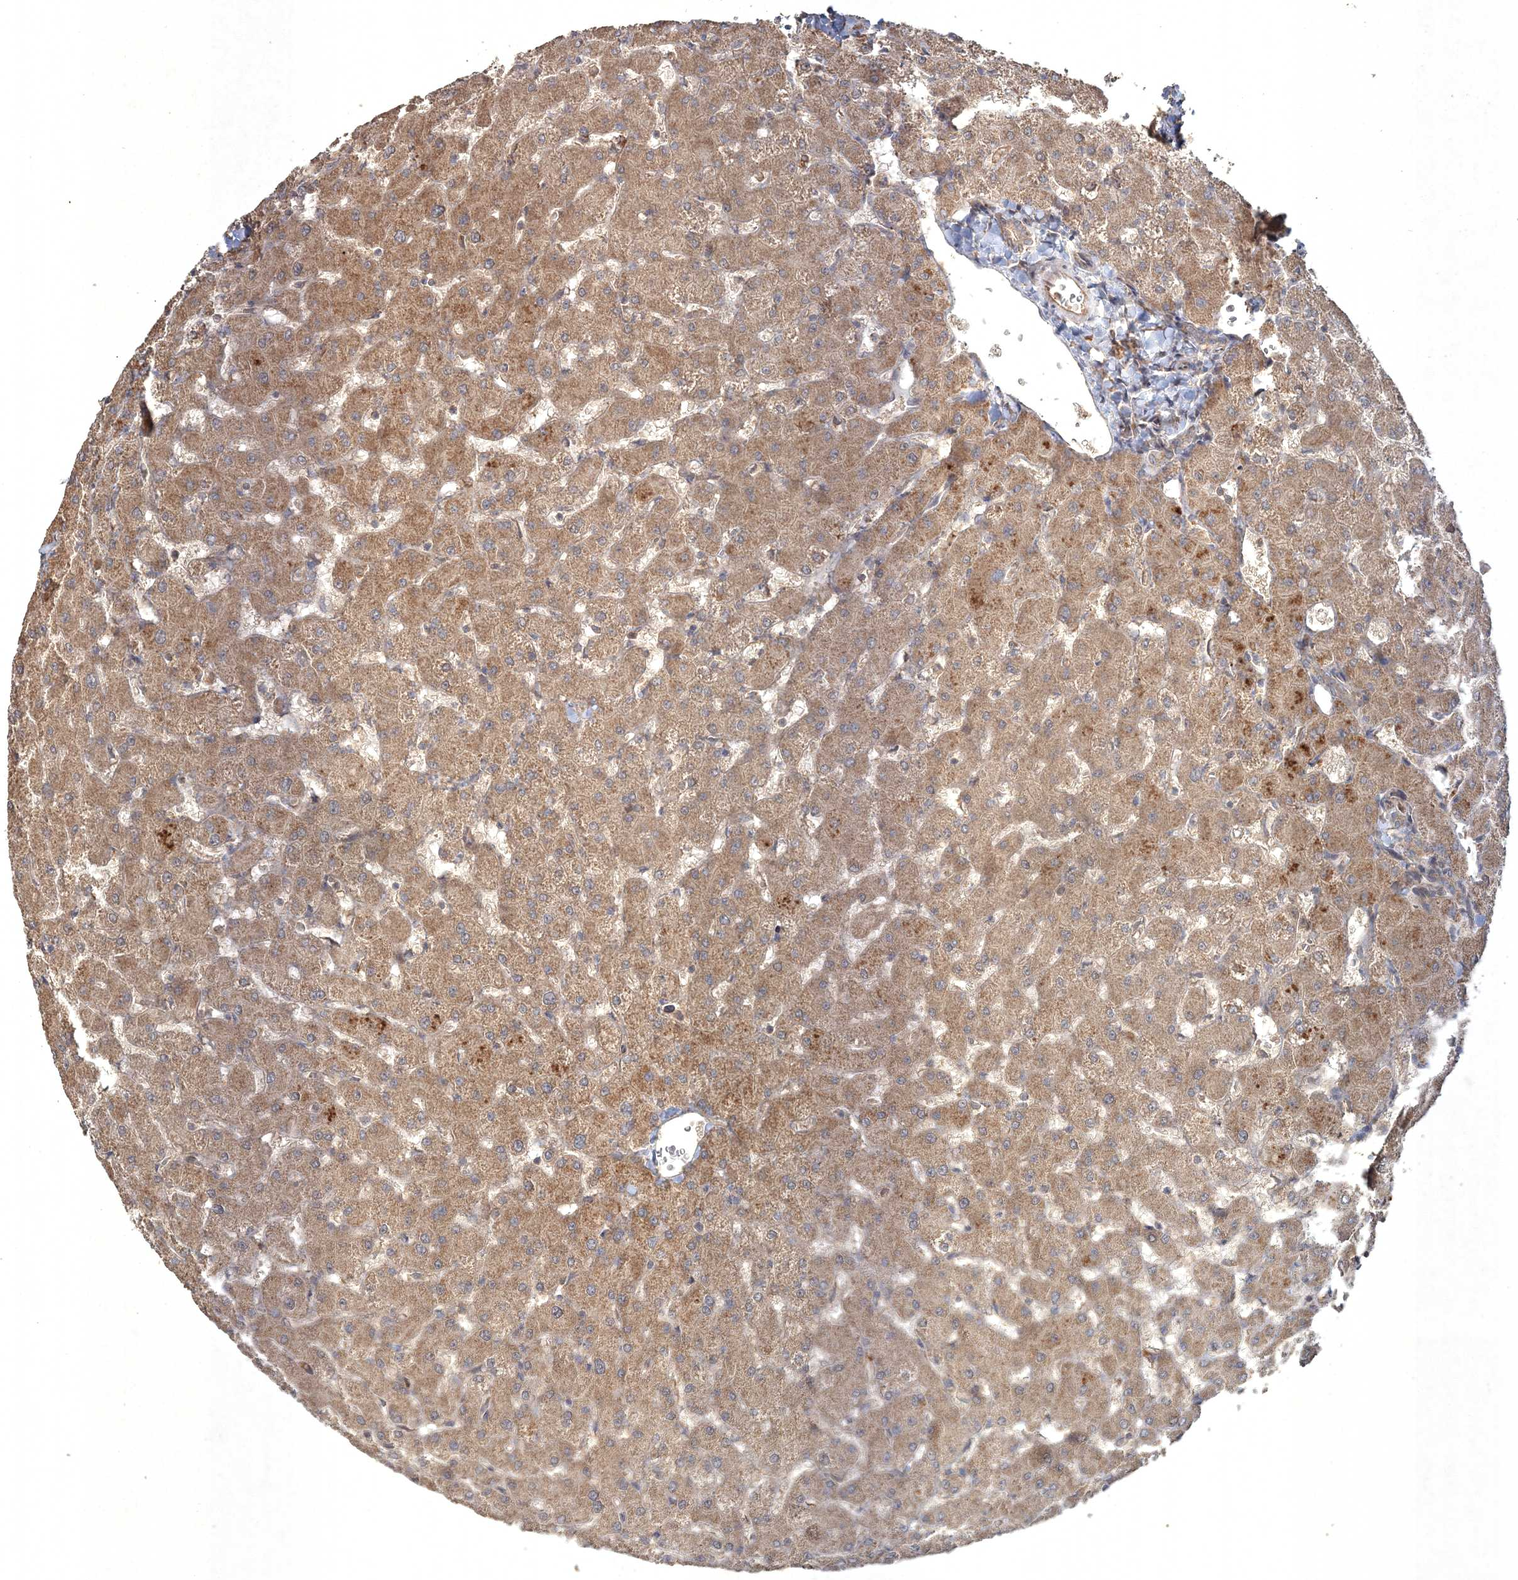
{"staining": {"intensity": "negative", "quantity": "none", "location": "none"}, "tissue": "liver", "cell_type": "Cholangiocytes", "image_type": "normal", "snomed": [{"axis": "morphology", "description": "Normal tissue, NOS"}, {"axis": "topography", "description": "Liver"}], "caption": "Immunohistochemical staining of normal liver demonstrates no significant staining in cholangiocytes.", "gene": "SPRY1", "patient": {"sex": "female", "age": 63}}